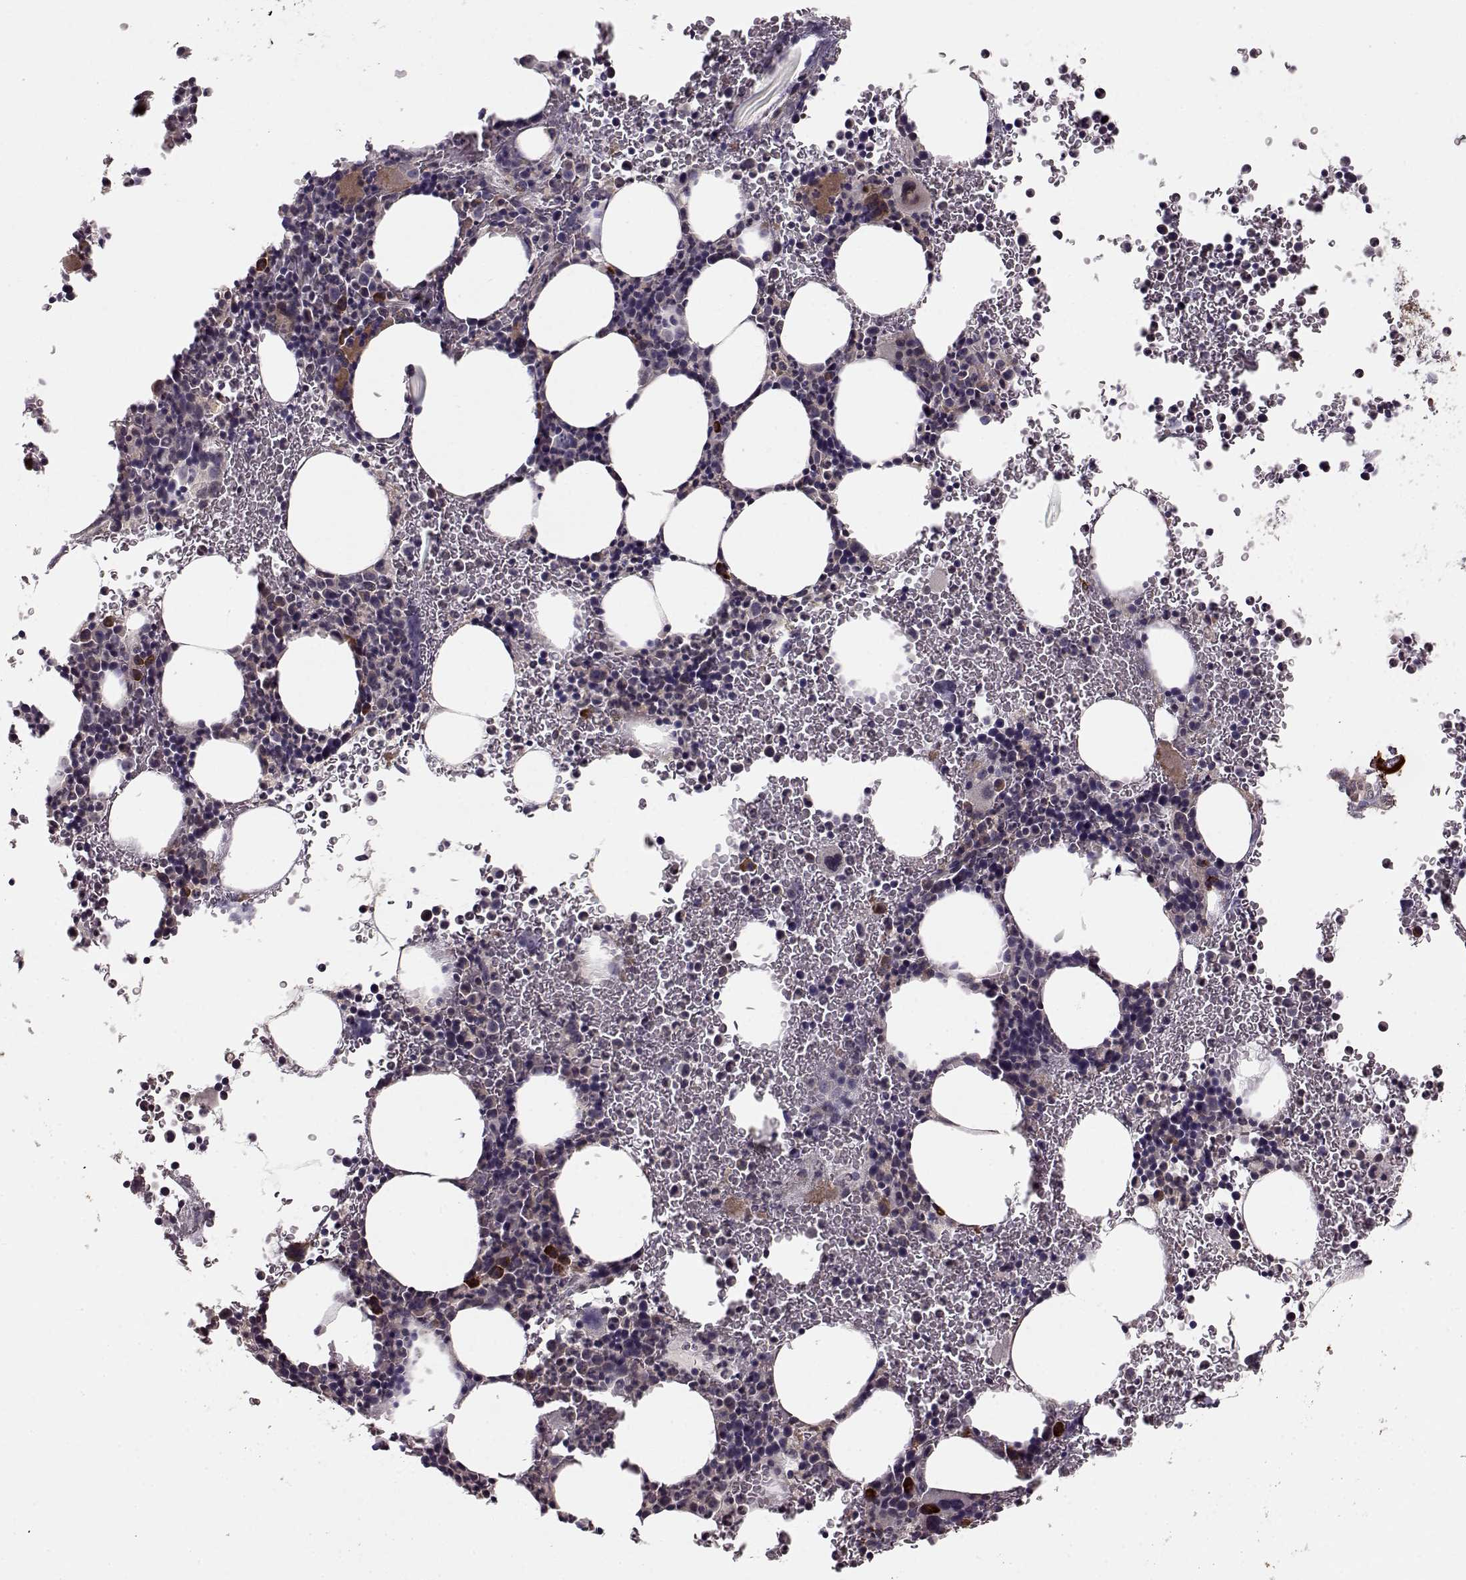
{"staining": {"intensity": "strong", "quantity": "<25%", "location": "cytoplasmic/membranous"}, "tissue": "bone marrow", "cell_type": "Hematopoietic cells", "image_type": "normal", "snomed": [{"axis": "morphology", "description": "Normal tissue, NOS"}, {"axis": "topography", "description": "Bone marrow"}], "caption": "IHC micrograph of unremarkable bone marrow: bone marrow stained using IHC exhibits medium levels of strong protein expression localized specifically in the cytoplasmic/membranous of hematopoietic cells, appearing as a cytoplasmic/membranous brown color.", "gene": "SLAIN2", "patient": {"sex": "male", "age": 72}}